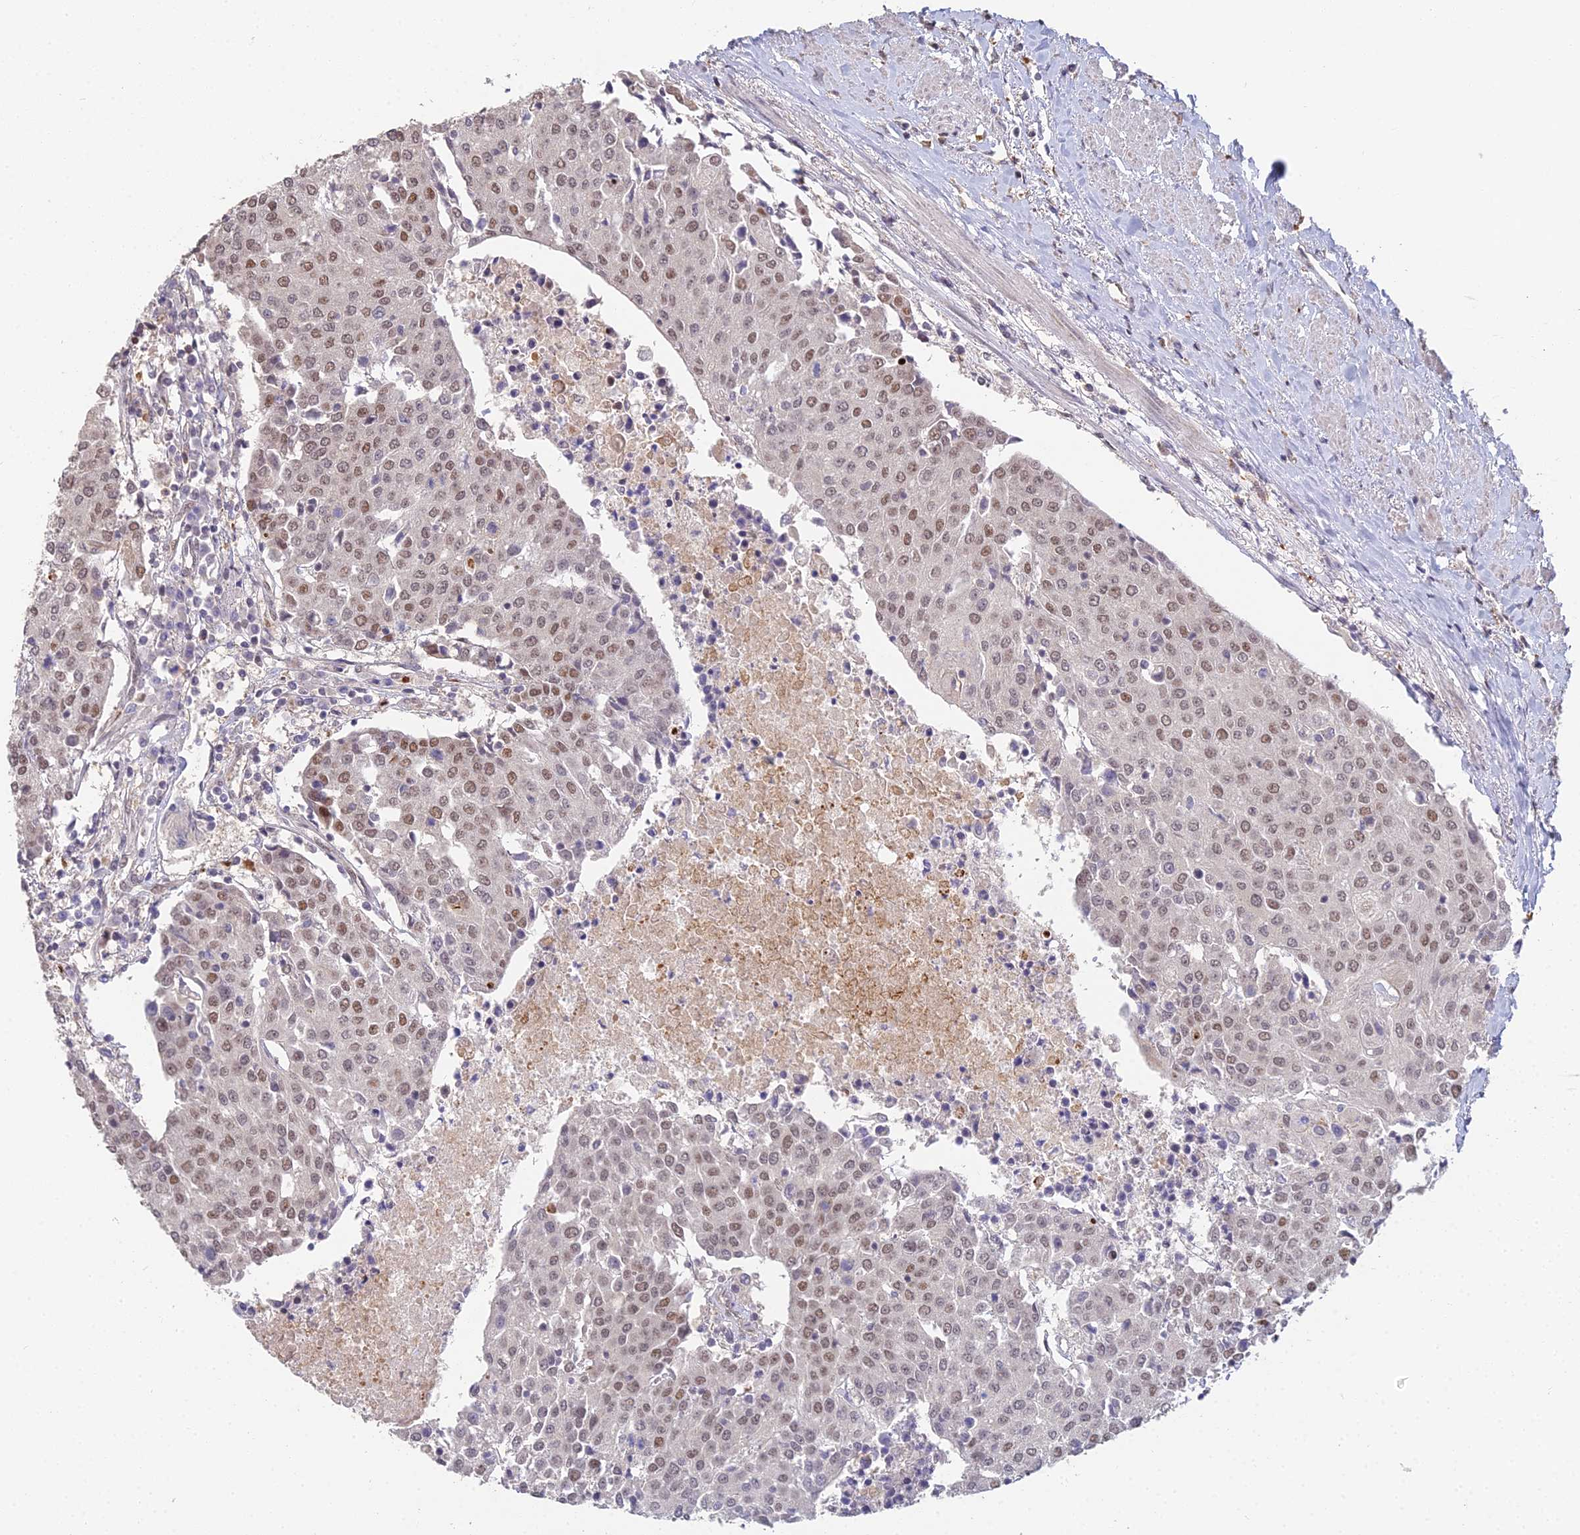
{"staining": {"intensity": "moderate", "quantity": "25%-75%", "location": "nuclear"}, "tissue": "urothelial cancer", "cell_type": "Tumor cells", "image_type": "cancer", "snomed": [{"axis": "morphology", "description": "Urothelial carcinoma, High grade"}, {"axis": "topography", "description": "Urinary bladder"}], "caption": "Protein analysis of urothelial cancer tissue exhibits moderate nuclear expression in about 25%-75% of tumor cells.", "gene": "ABHD17A", "patient": {"sex": "female", "age": 85}}